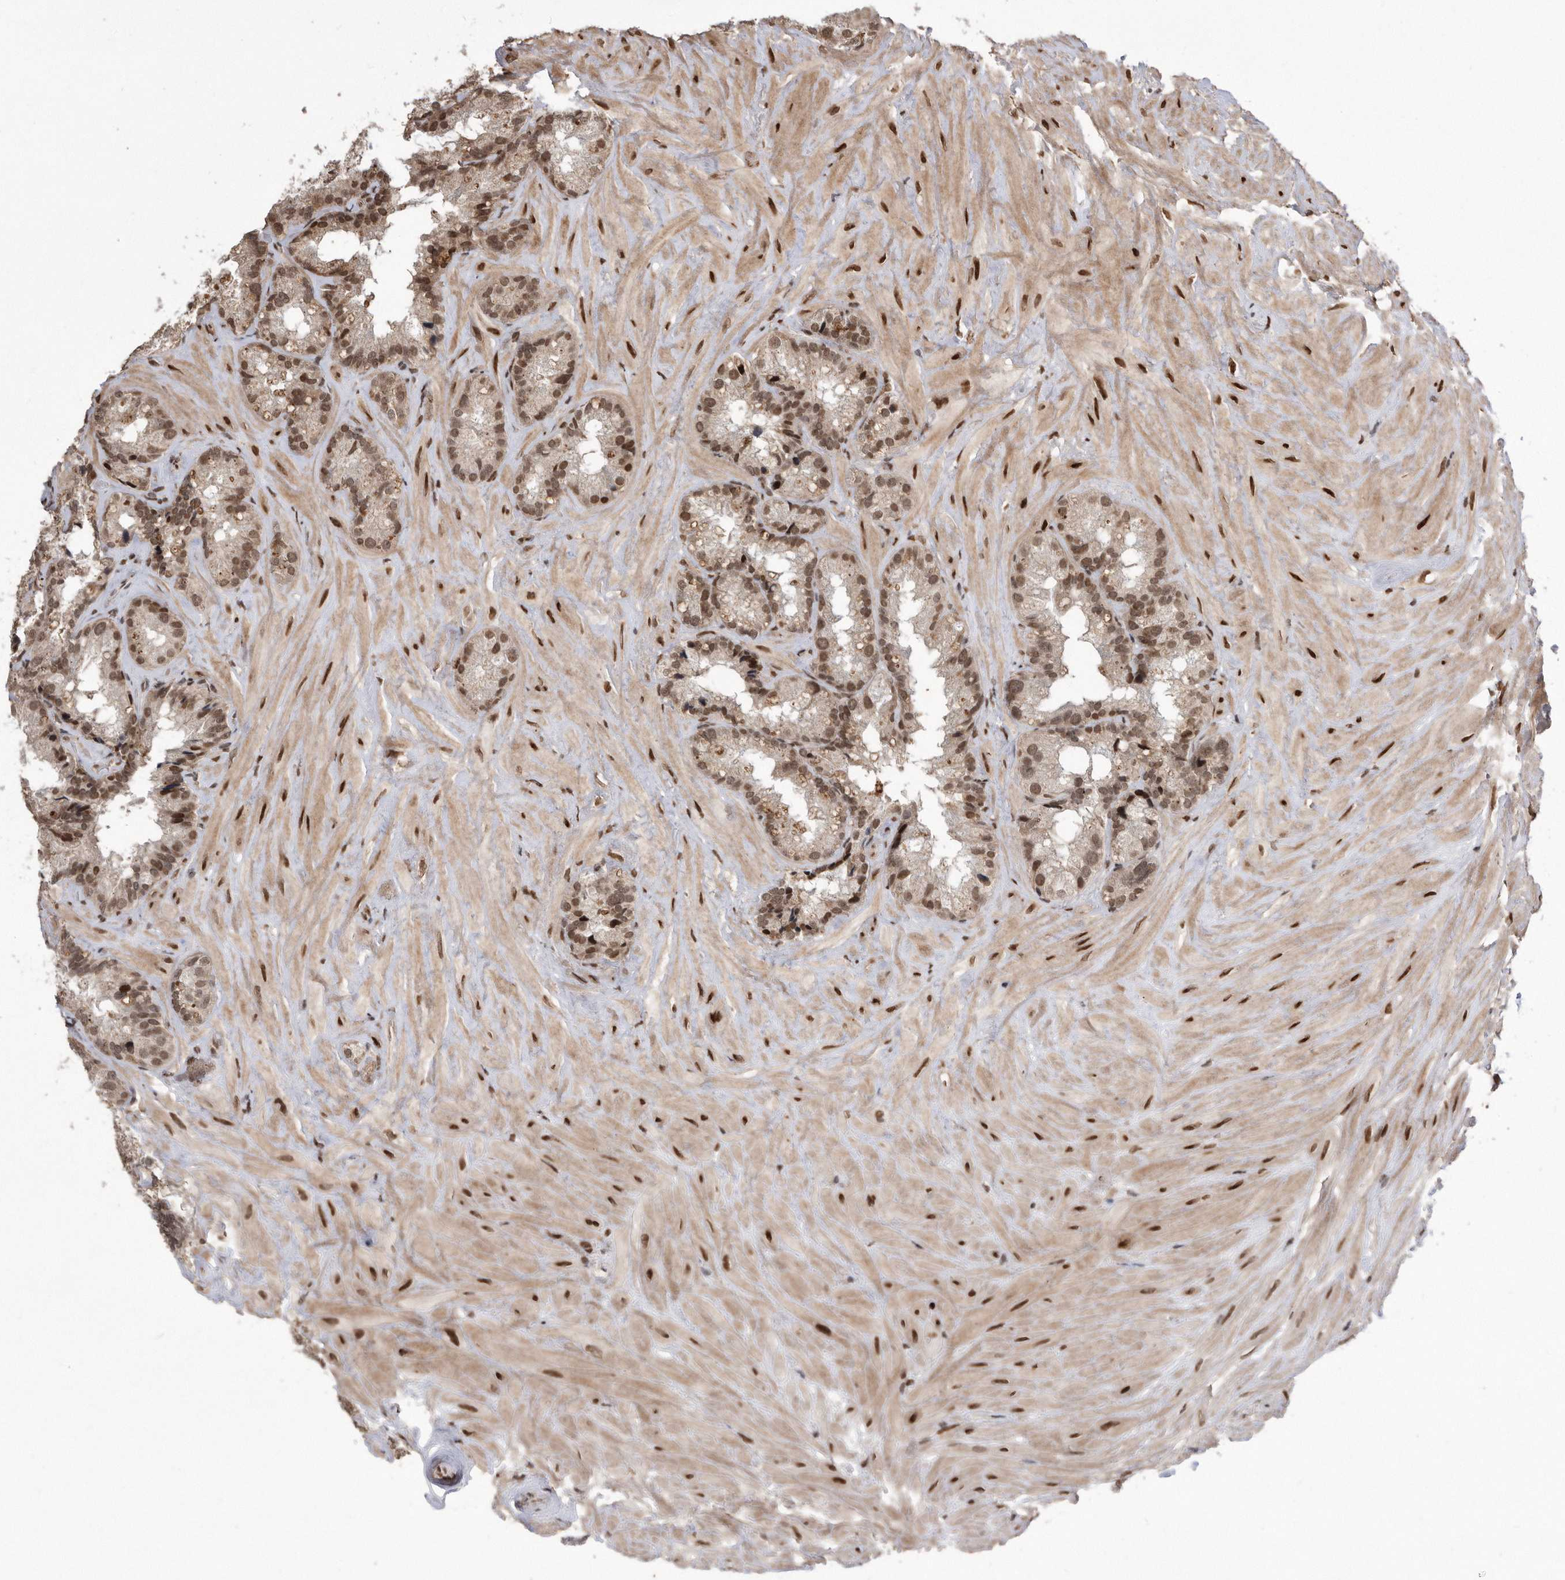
{"staining": {"intensity": "strong", "quantity": ">75%", "location": "nuclear"}, "tissue": "seminal vesicle", "cell_type": "Glandular cells", "image_type": "normal", "snomed": [{"axis": "morphology", "description": "Normal tissue, NOS"}, {"axis": "topography", "description": "Prostate"}, {"axis": "topography", "description": "Seminal veicle"}], "caption": "The micrograph reveals immunohistochemical staining of normal seminal vesicle. There is strong nuclear expression is appreciated in about >75% of glandular cells. Nuclei are stained in blue.", "gene": "TDRD3", "patient": {"sex": "male", "age": 68}}